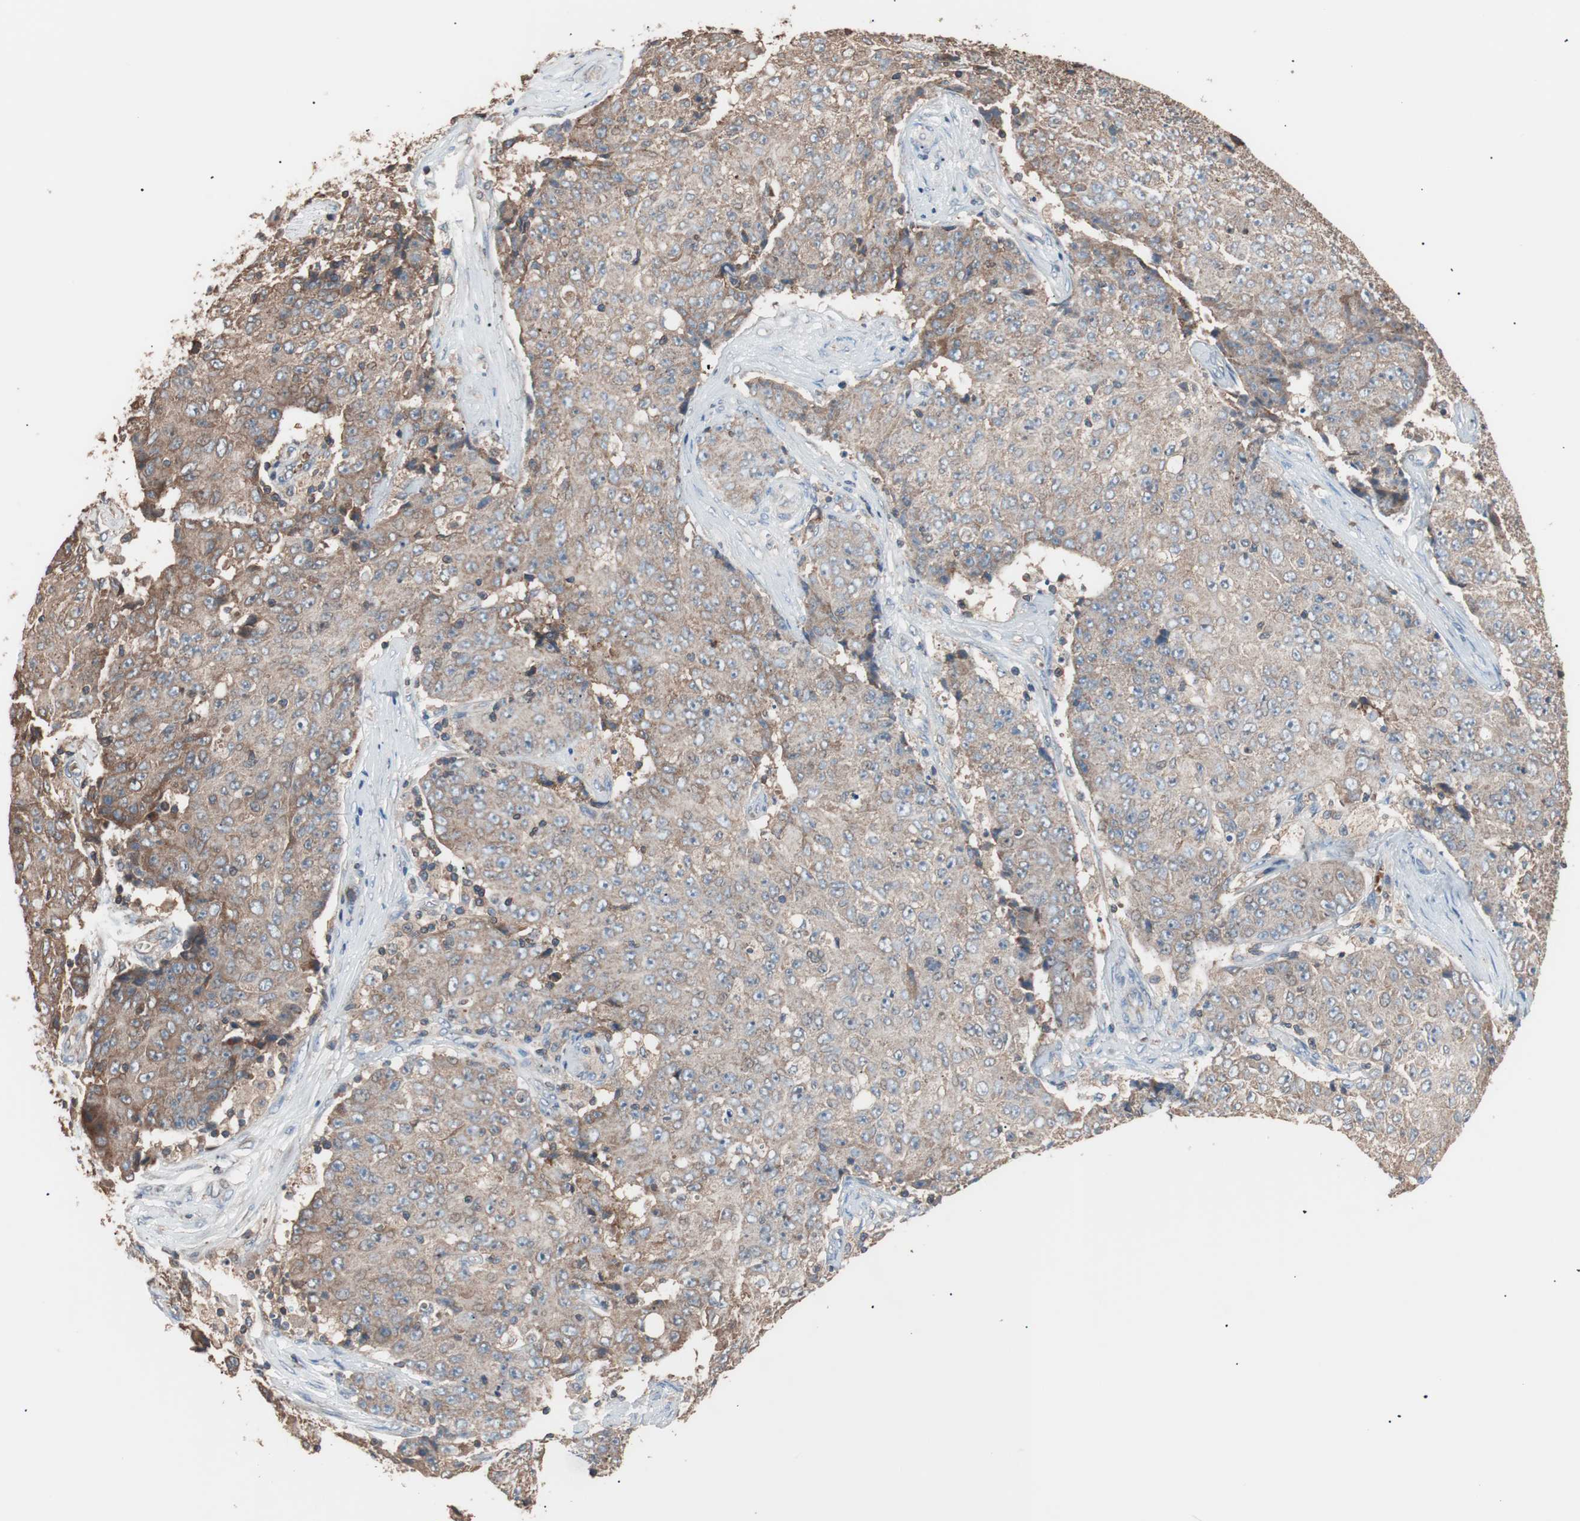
{"staining": {"intensity": "moderate", "quantity": ">75%", "location": "cytoplasmic/membranous"}, "tissue": "ovarian cancer", "cell_type": "Tumor cells", "image_type": "cancer", "snomed": [{"axis": "morphology", "description": "Carcinoma, endometroid"}, {"axis": "topography", "description": "Ovary"}], "caption": "Ovarian cancer (endometroid carcinoma) stained with DAB (3,3'-diaminobenzidine) IHC displays medium levels of moderate cytoplasmic/membranous positivity in approximately >75% of tumor cells.", "gene": "GLYCTK", "patient": {"sex": "female", "age": 42}}